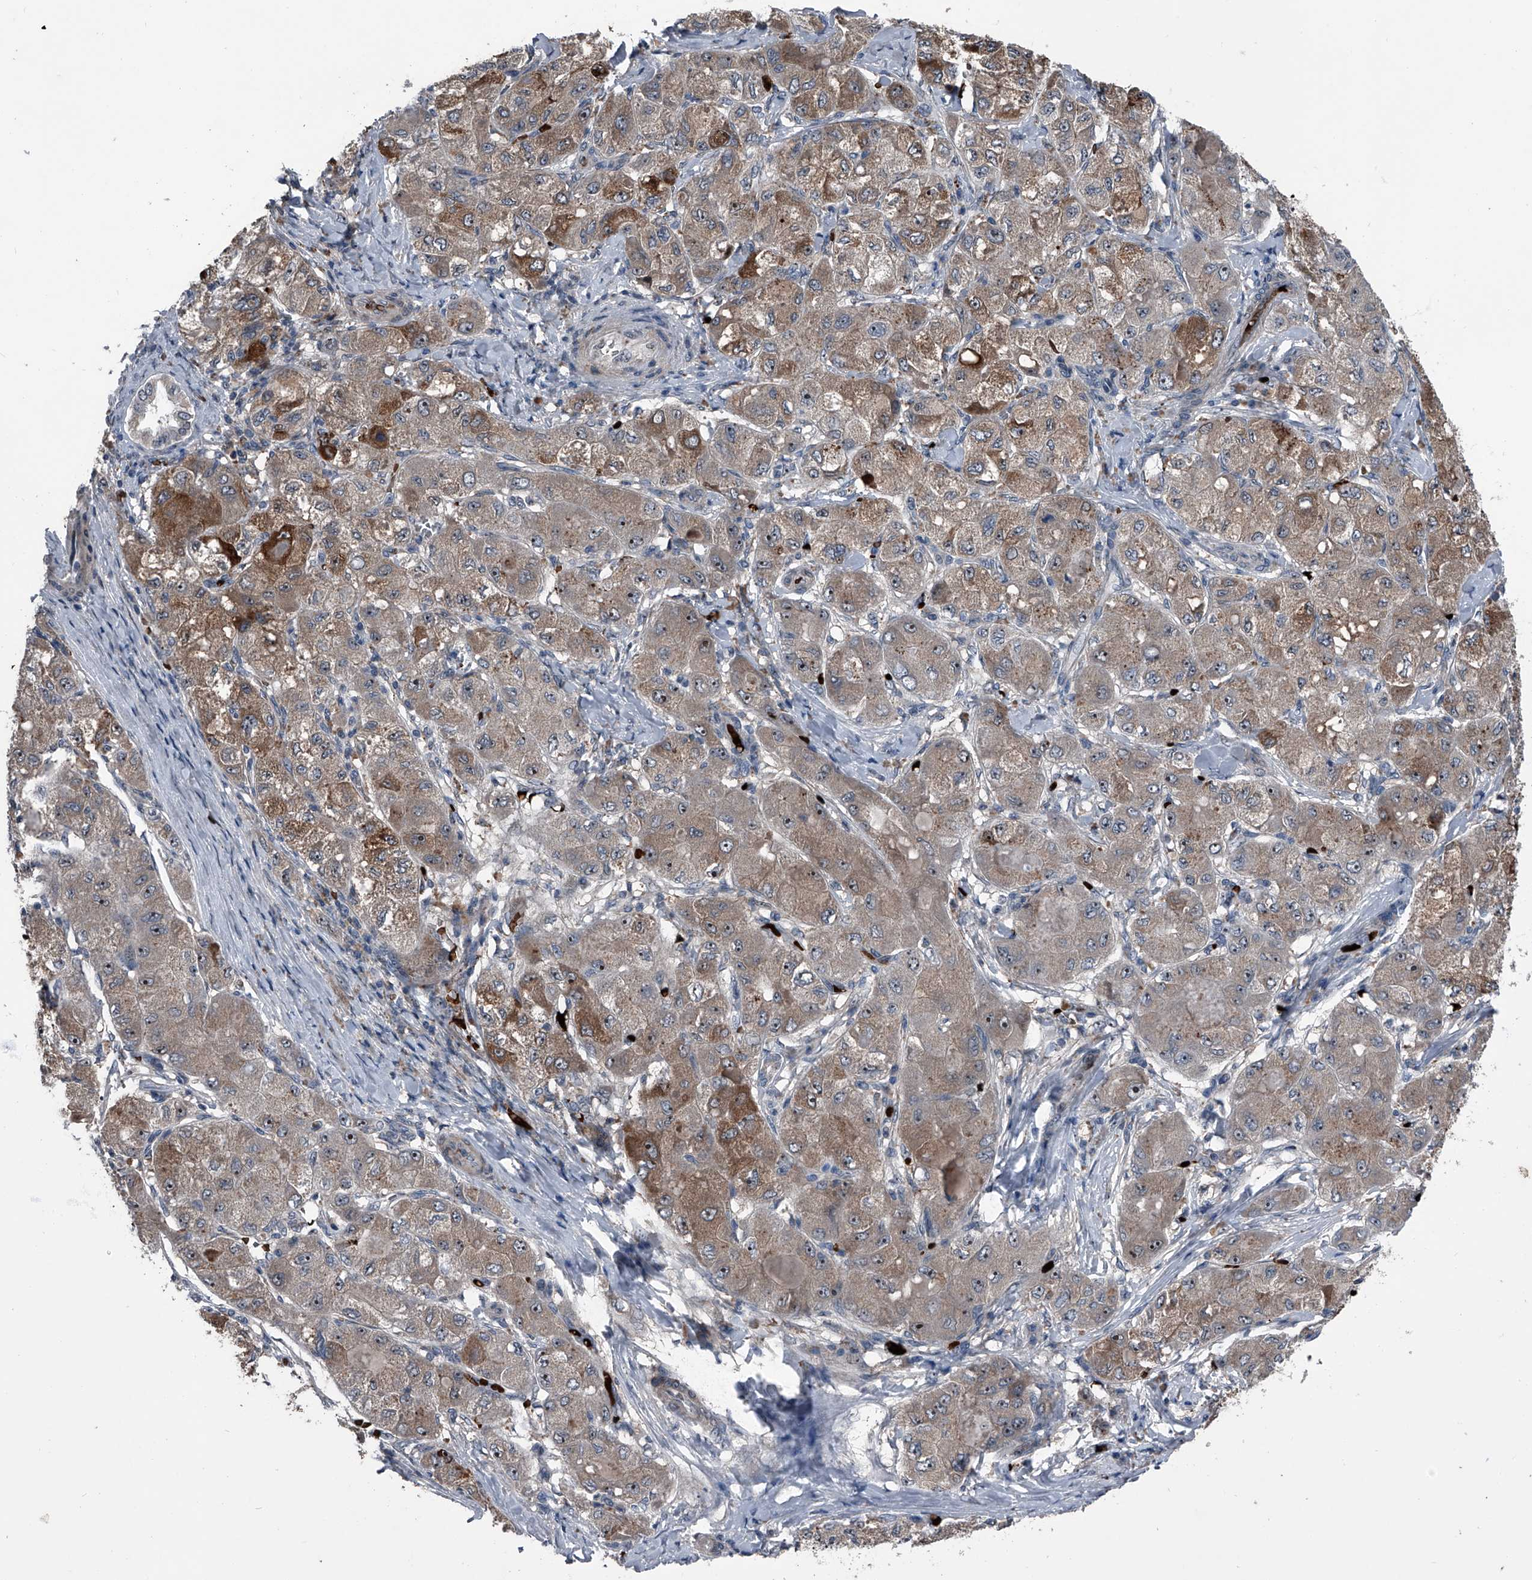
{"staining": {"intensity": "moderate", "quantity": ">75%", "location": "cytoplasmic/membranous,nuclear"}, "tissue": "liver cancer", "cell_type": "Tumor cells", "image_type": "cancer", "snomed": [{"axis": "morphology", "description": "Carcinoma, Hepatocellular, NOS"}, {"axis": "topography", "description": "Liver"}], "caption": "Approximately >75% of tumor cells in human liver cancer (hepatocellular carcinoma) exhibit moderate cytoplasmic/membranous and nuclear protein positivity as visualized by brown immunohistochemical staining.", "gene": "CEP85L", "patient": {"sex": "male", "age": 80}}